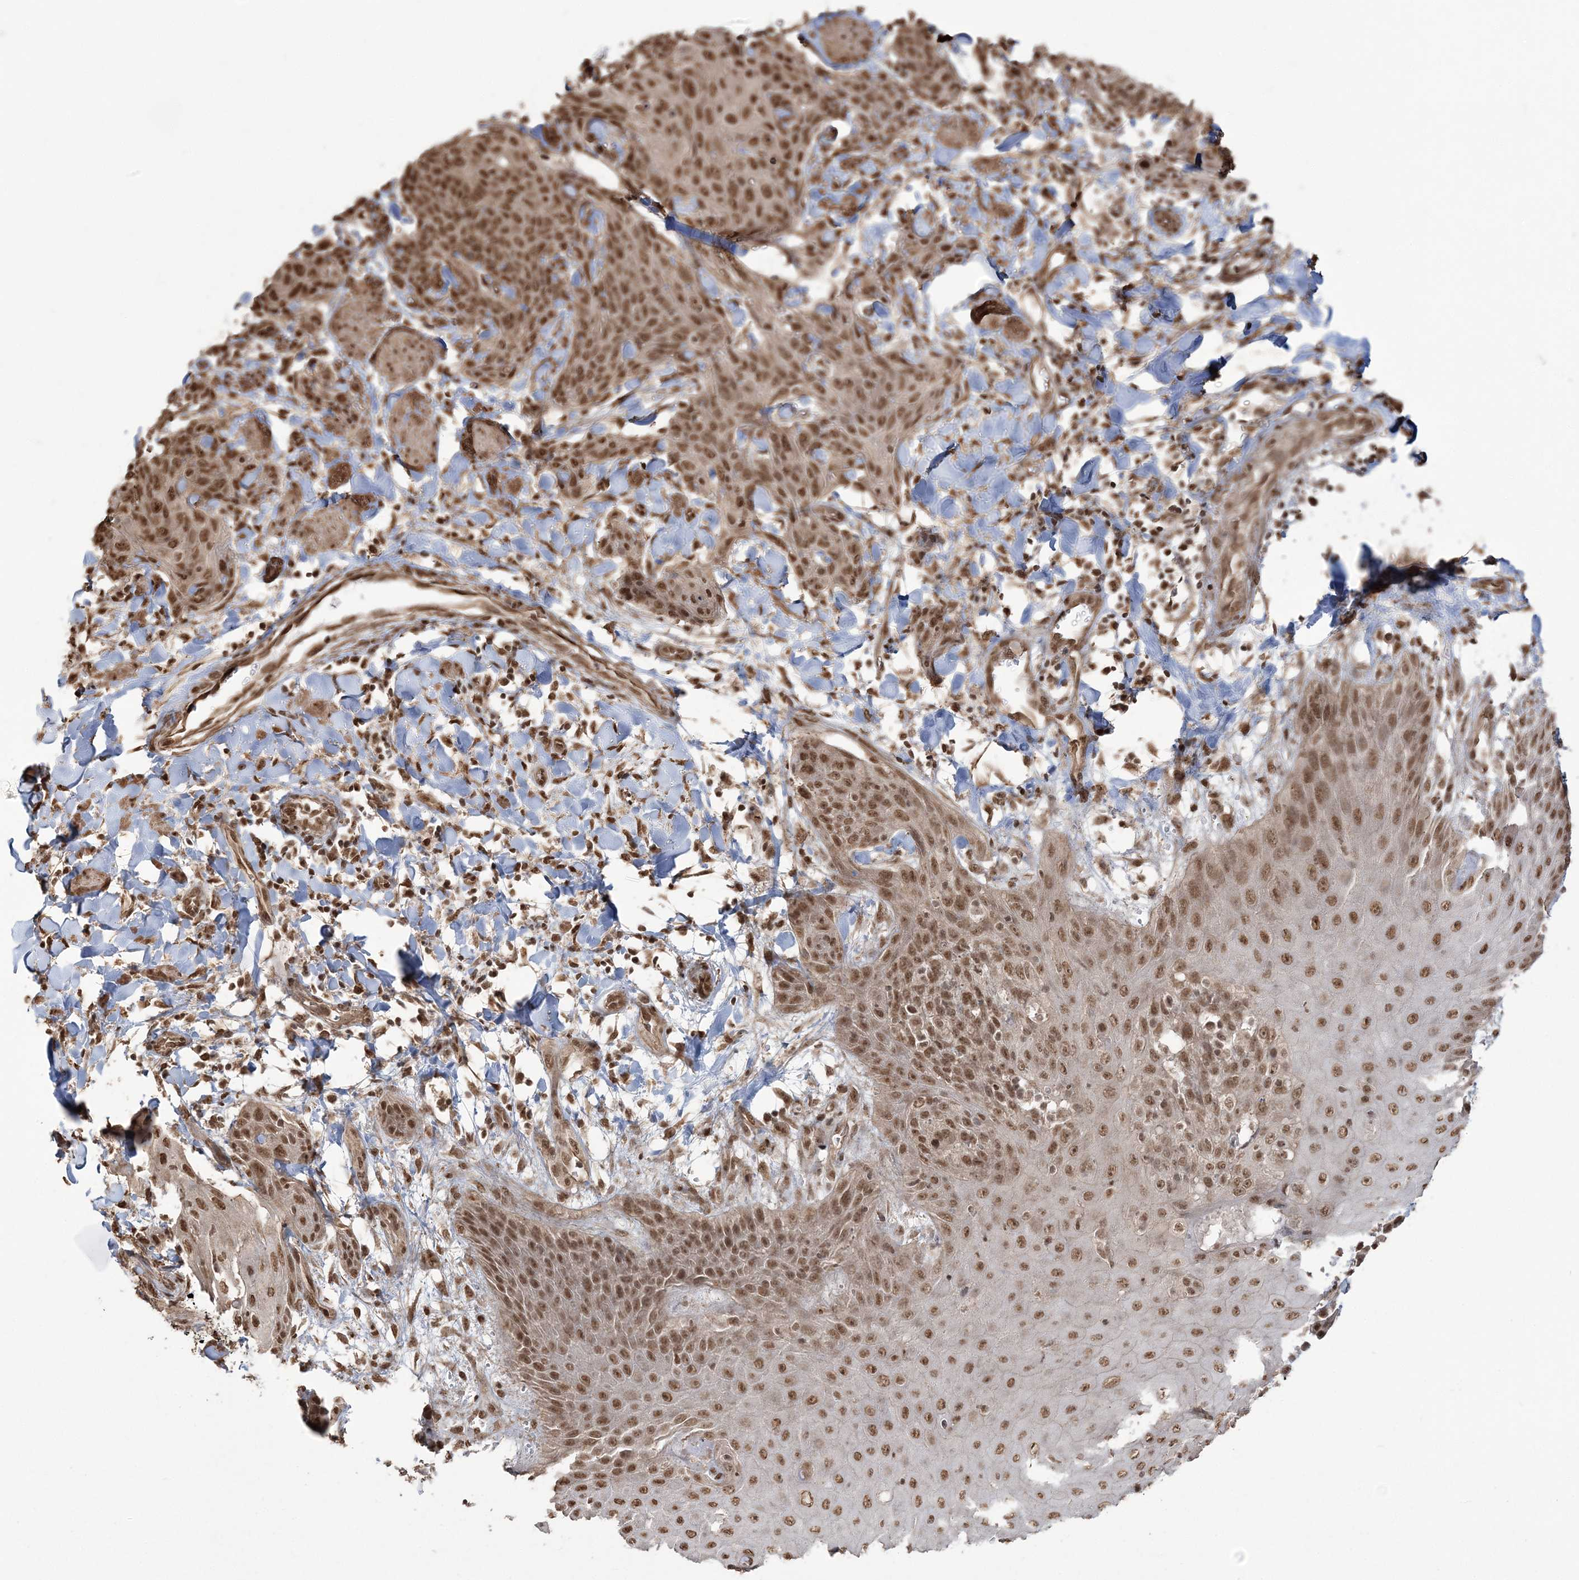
{"staining": {"intensity": "moderate", "quantity": ">75%", "location": "nuclear"}, "tissue": "skin cancer", "cell_type": "Tumor cells", "image_type": "cancer", "snomed": [{"axis": "morphology", "description": "Squamous cell carcinoma, NOS"}, {"axis": "topography", "description": "Skin"}, {"axis": "topography", "description": "Vulva"}], "caption": "A brown stain labels moderate nuclear staining of a protein in human skin squamous cell carcinoma tumor cells.", "gene": "ZNF839", "patient": {"sex": "female", "age": 85}}